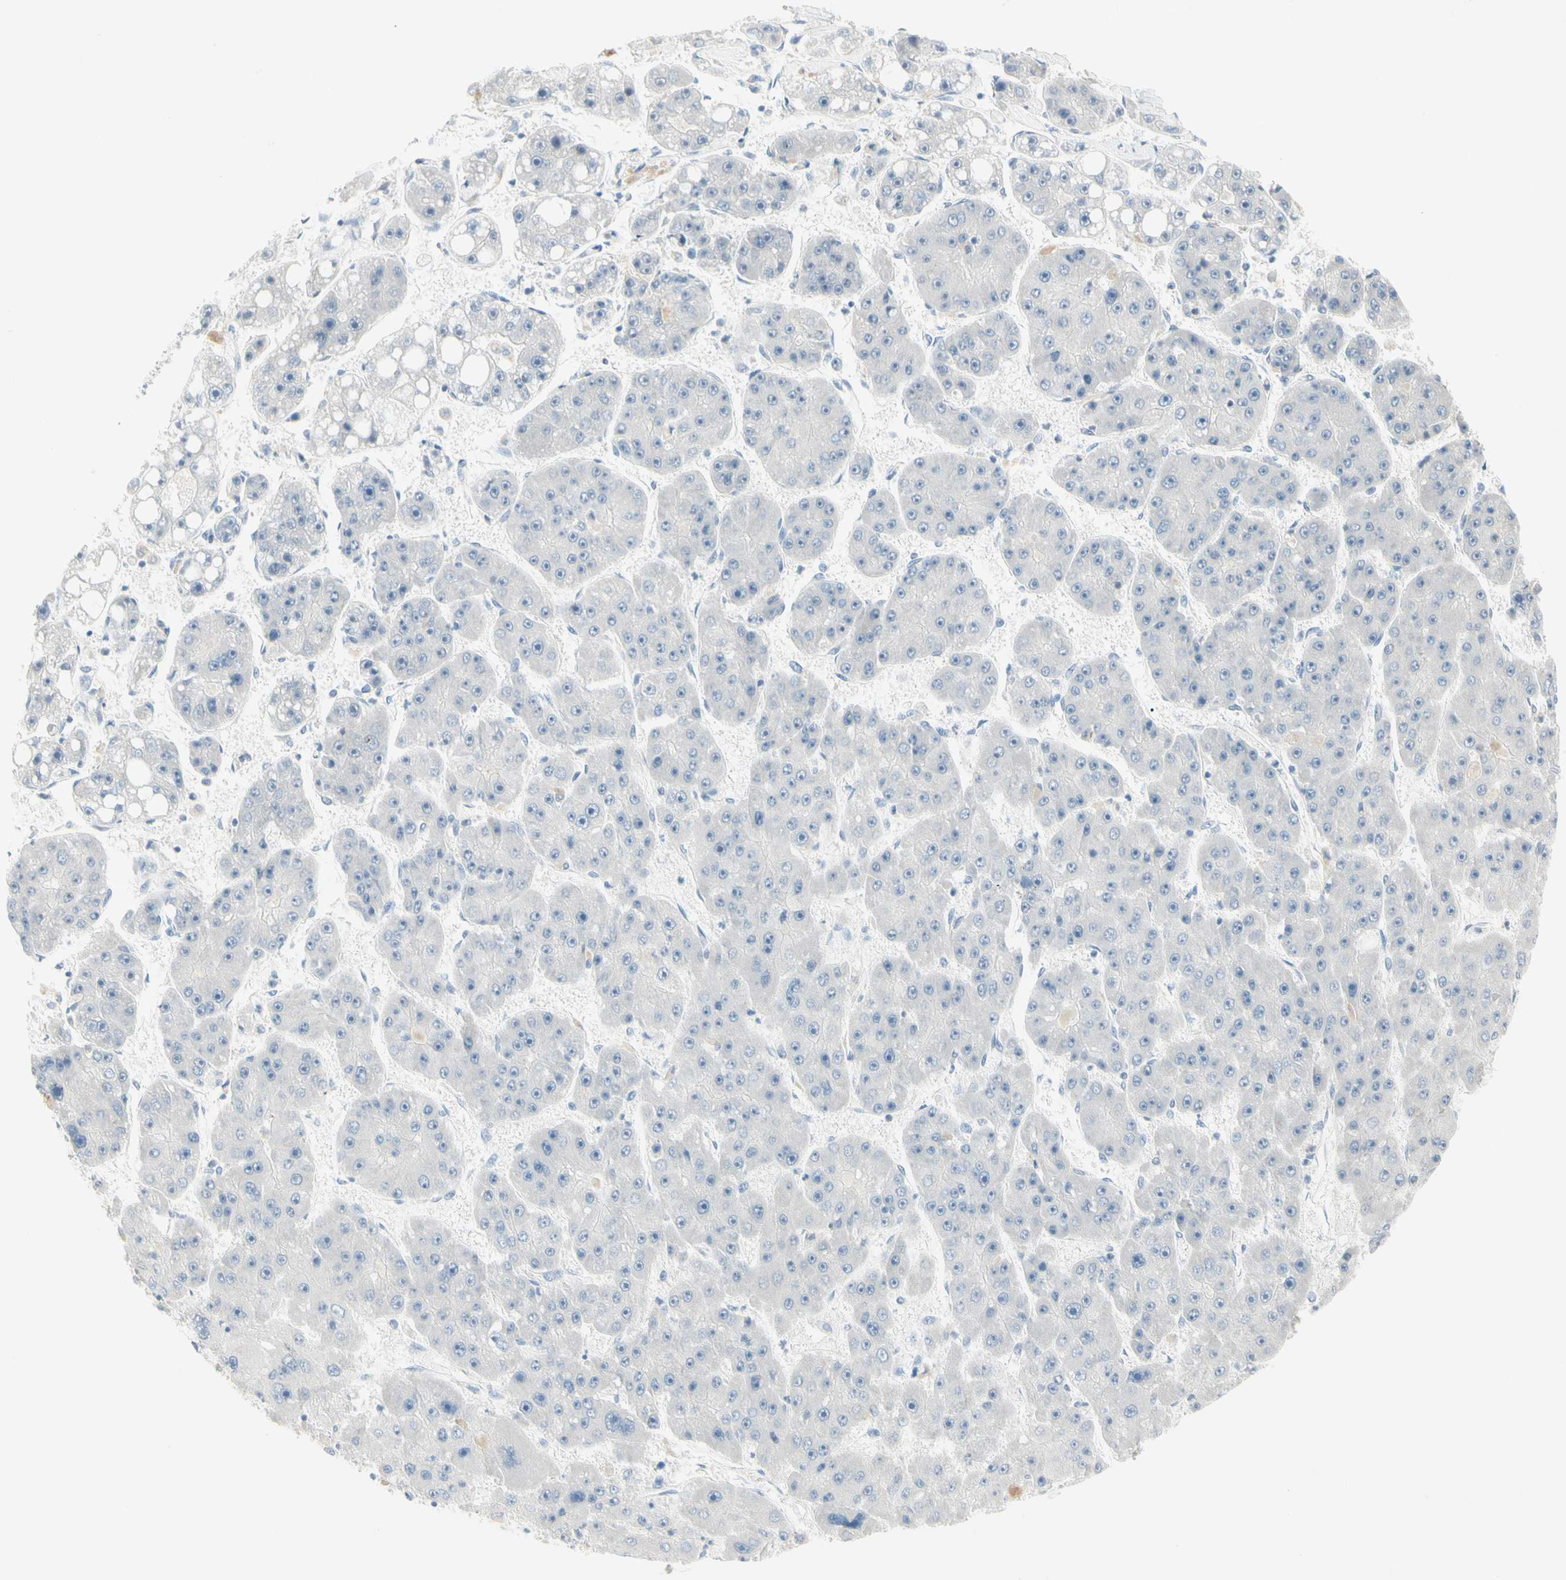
{"staining": {"intensity": "negative", "quantity": "none", "location": "none"}, "tissue": "liver cancer", "cell_type": "Tumor cells", "image_type": "cancer", "snomed": [{"axis": "morphology", "description": "Carcinoma, Hepatocellular, NOS"}, {"axis": "topography", "description": "Liver"}], "caption": "The image displays no significant expression in tumor cells of liver cancer (hepatocellular carcinoma).", "gene": "ALDH18A1", "patient": {"sex": "female", "age": 61}}